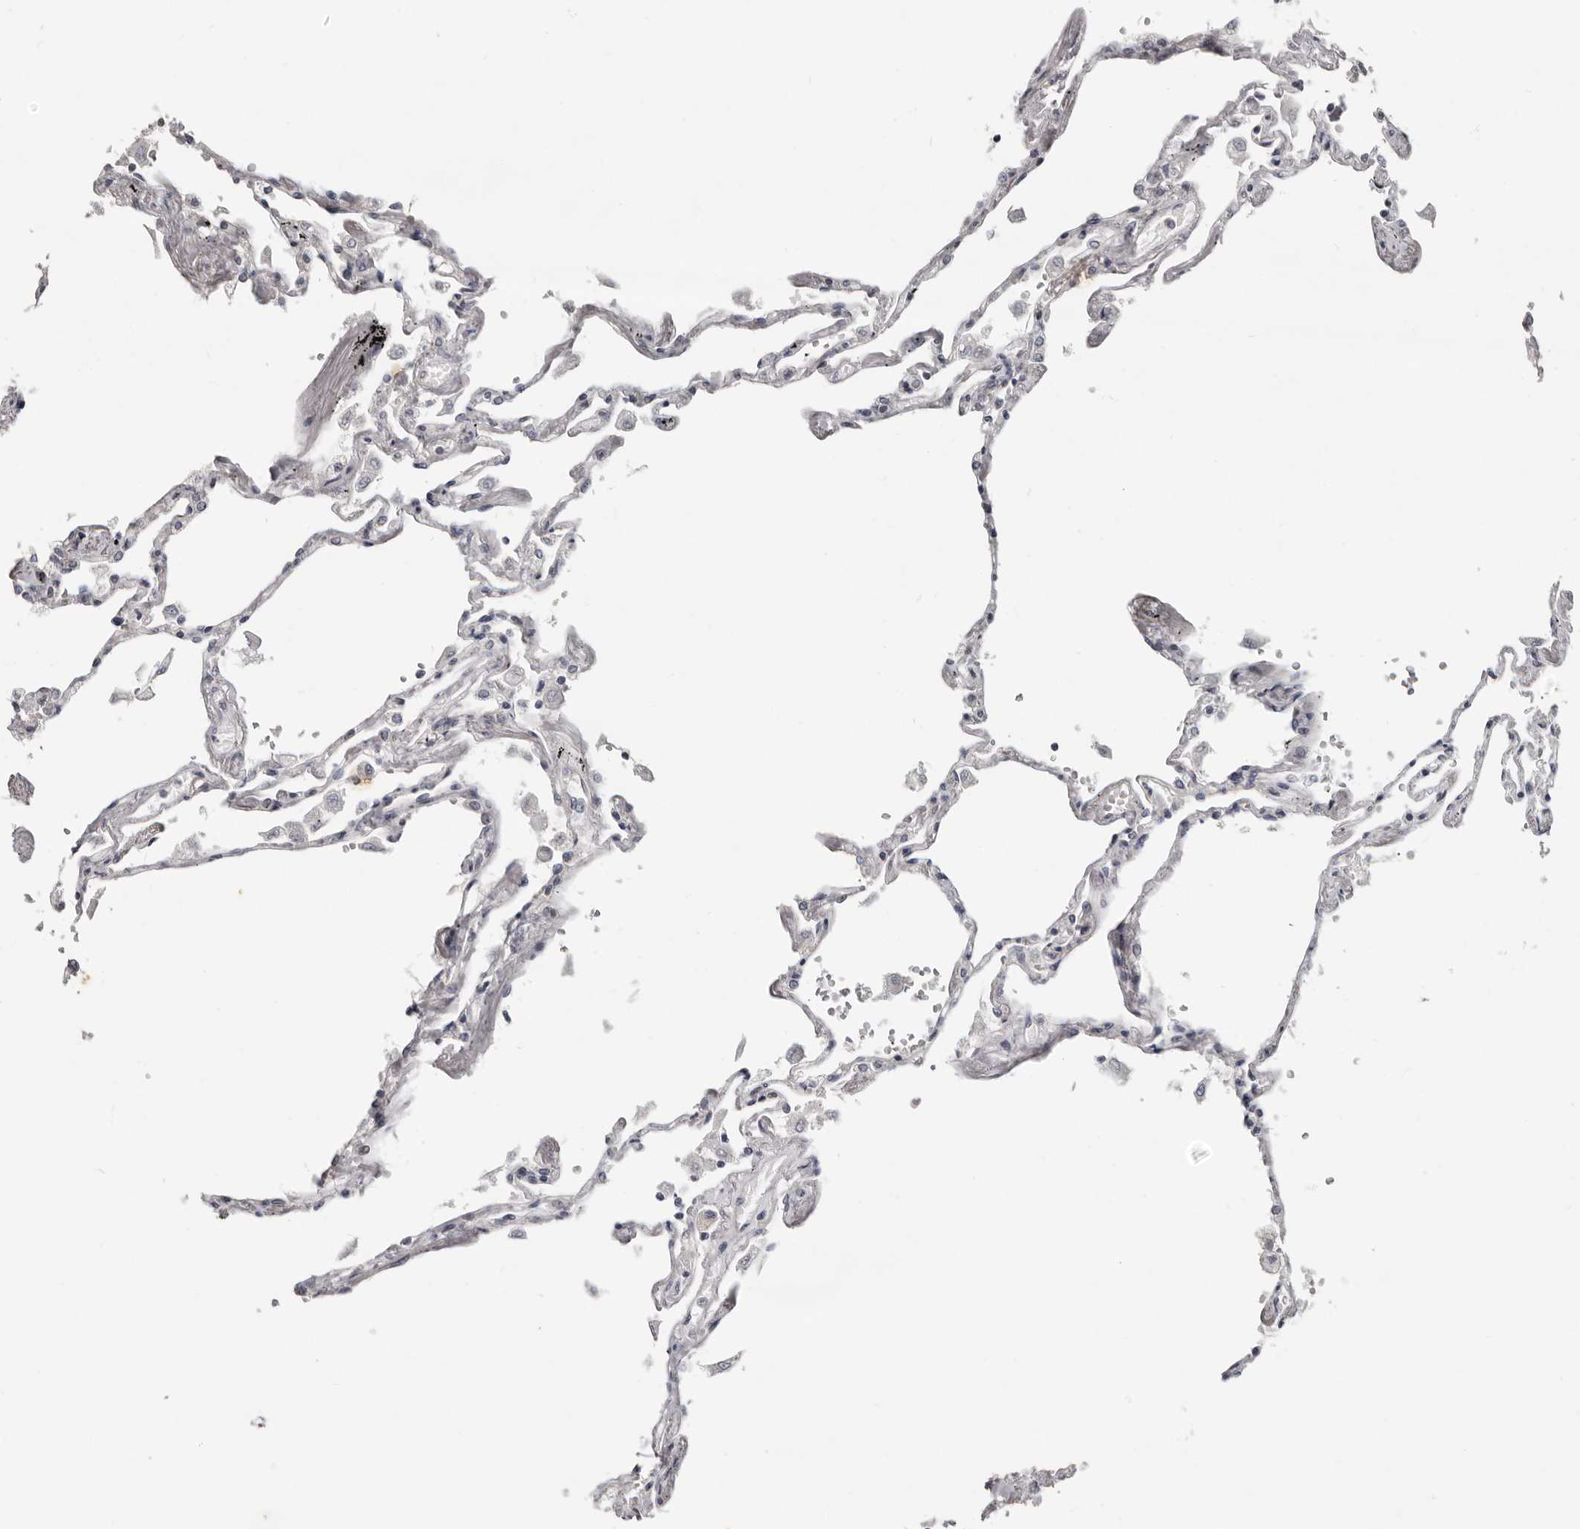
{"staining": {"intensity": "negative", "quantity": "none", "location": "none"}, "tissue": "lung", "cell_type": "Alveolar cells", "image_type": "normal", "snomed": [{"axis": "morphology", "description": "Normal tissue, NOS"}, {"axis": "topography", "description": "Lung"}], "caption": "Immunohistochemical staining of unremarkable lung displays no significant expression in alveolar cells. (Brightfield microscopy of DAB (3,3'-diaminobenzidine) immunohistochemistry at high magnification).", "gene": "LINGO2", "patient": {"sex": "female", "age": 67}}